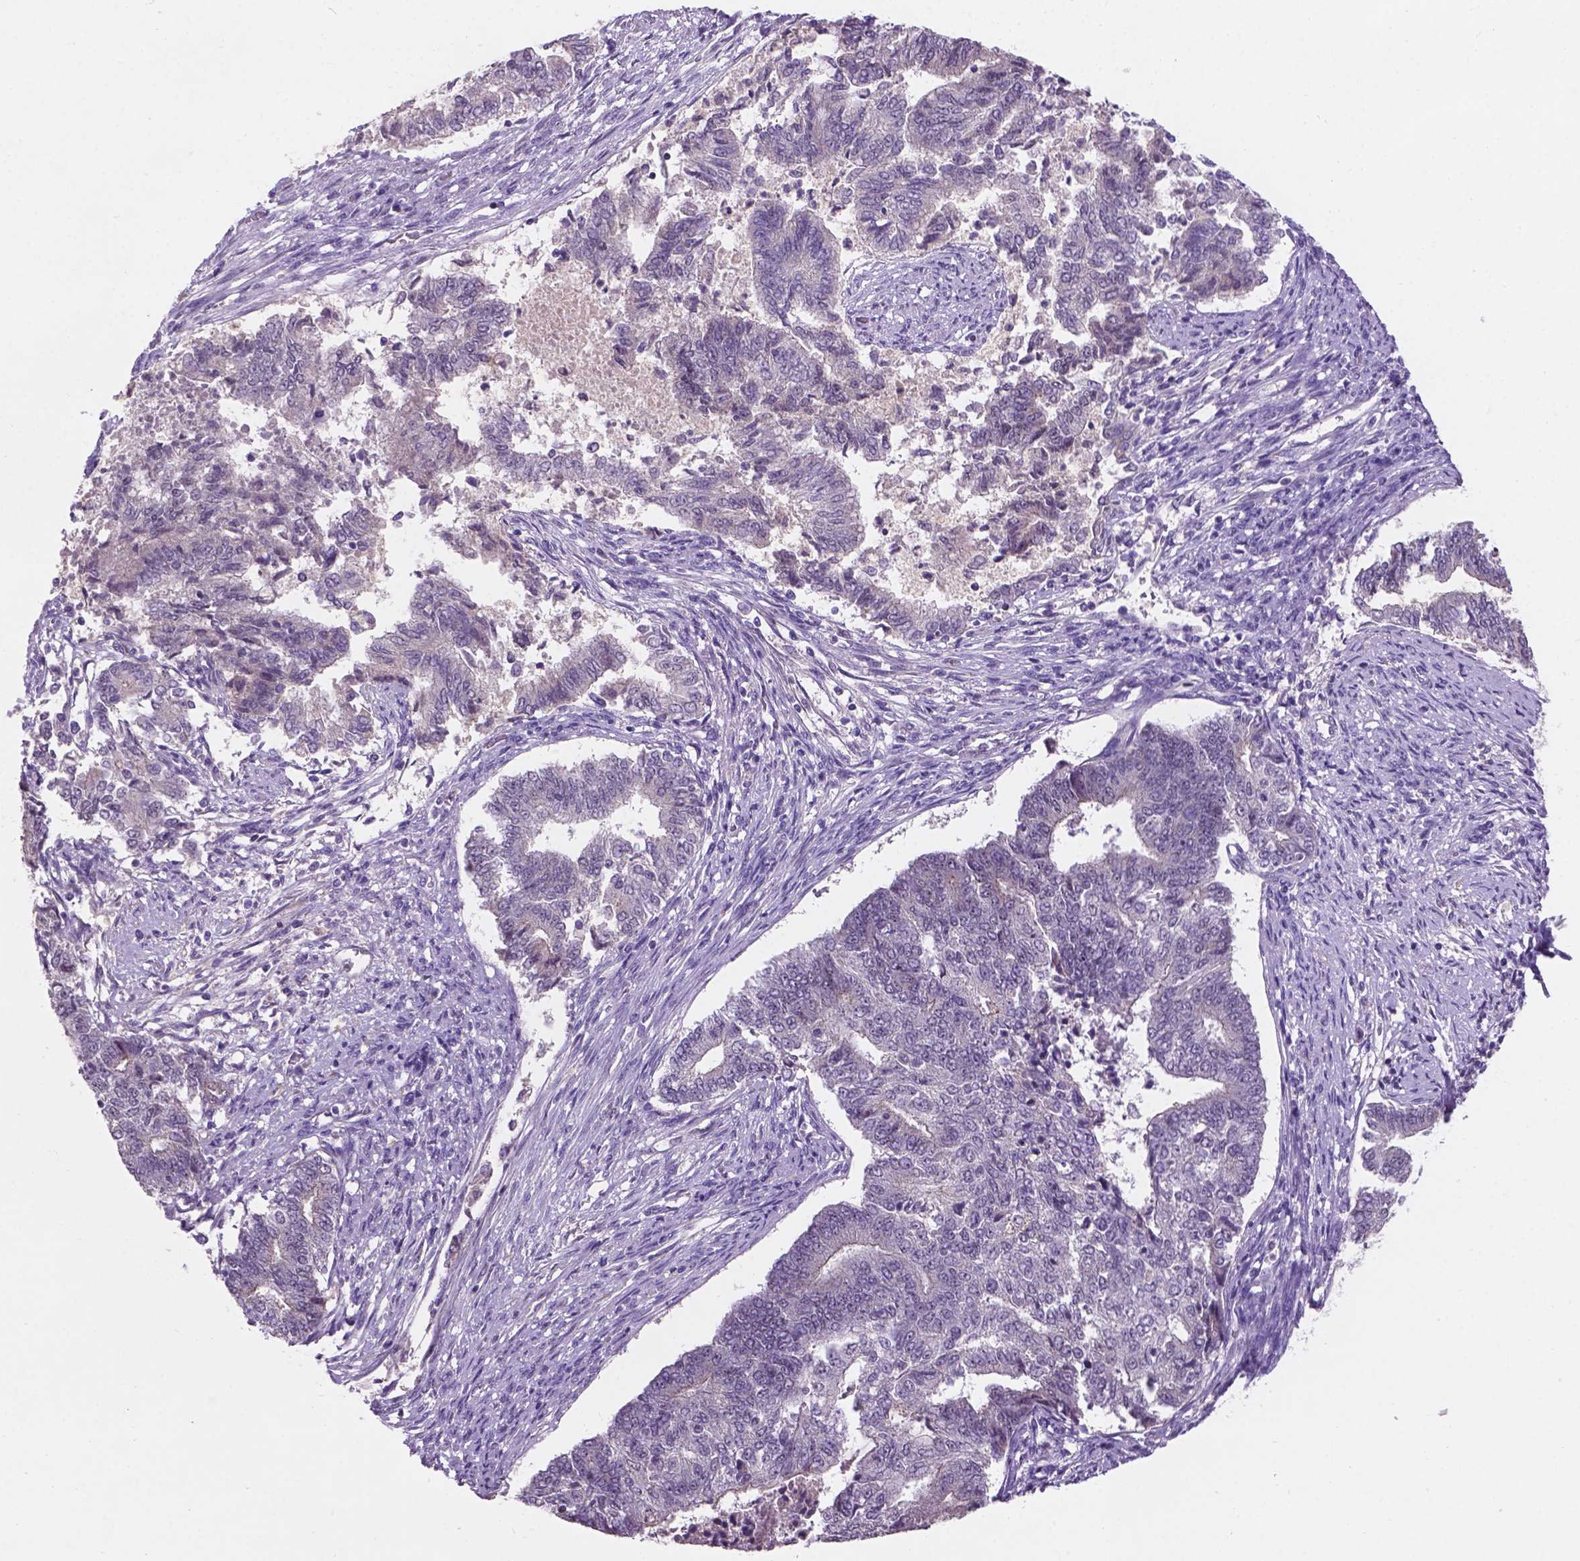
{"staining": {"intensity": "negative", "quantity": "none", "location": "none"}, "tissue": "endometrial cancer", "cell_type": "Tumor cells", "image_type": "cancer", "snomed": [{"axis": "morphology", "description": "Adenocarcinoma, NOS"}, {"axis": "topography", "description": "Endometrium"}], "caption": "IHC of adenocarcinoma (endometrial) demonstrates no expression in tumor cells.", "gene": "GXYLT2", "patient": {"sex": "female", "age": 65}}